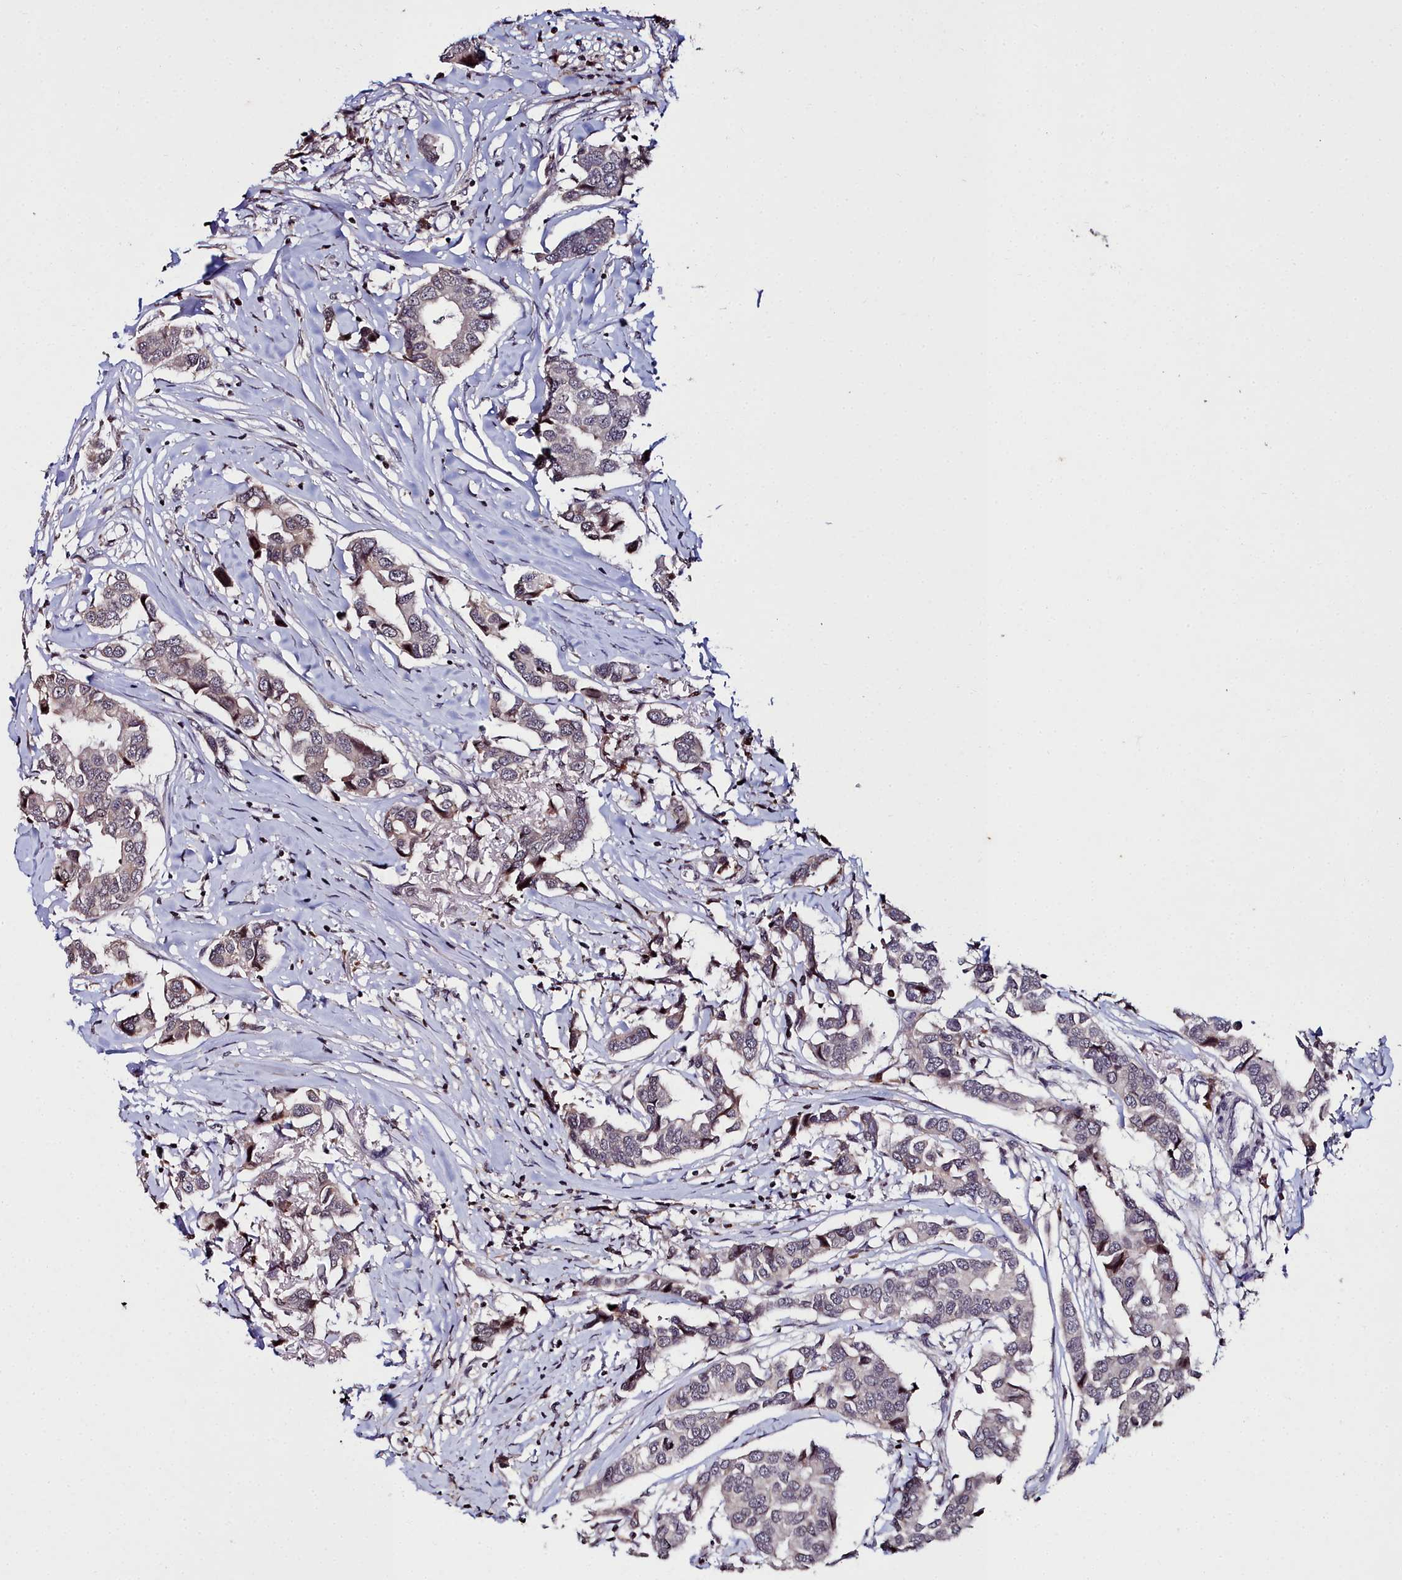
{"staining": {"intensity": "weak", "quantity": "<25%", "location": "cytoplasmic/membranous"}, "tissue": "breast cancer", "cell_type": "Tumor cells", "image_type": "cancer", "snomed": [{"axis": "morphology", "description": "Duct carcinoma"}, {"axis": "topography", "description": "Breast"}], "caption": "The micrograph reveals no staining of tumor cells in breast cancer (infiltrating ductal carcinoma). (DAB (3,3'-diaminobenzidine) IHC with hematoxylin counter stain).", "gene": "FZD4", "patient": {"sex": "female", "age": 80}}